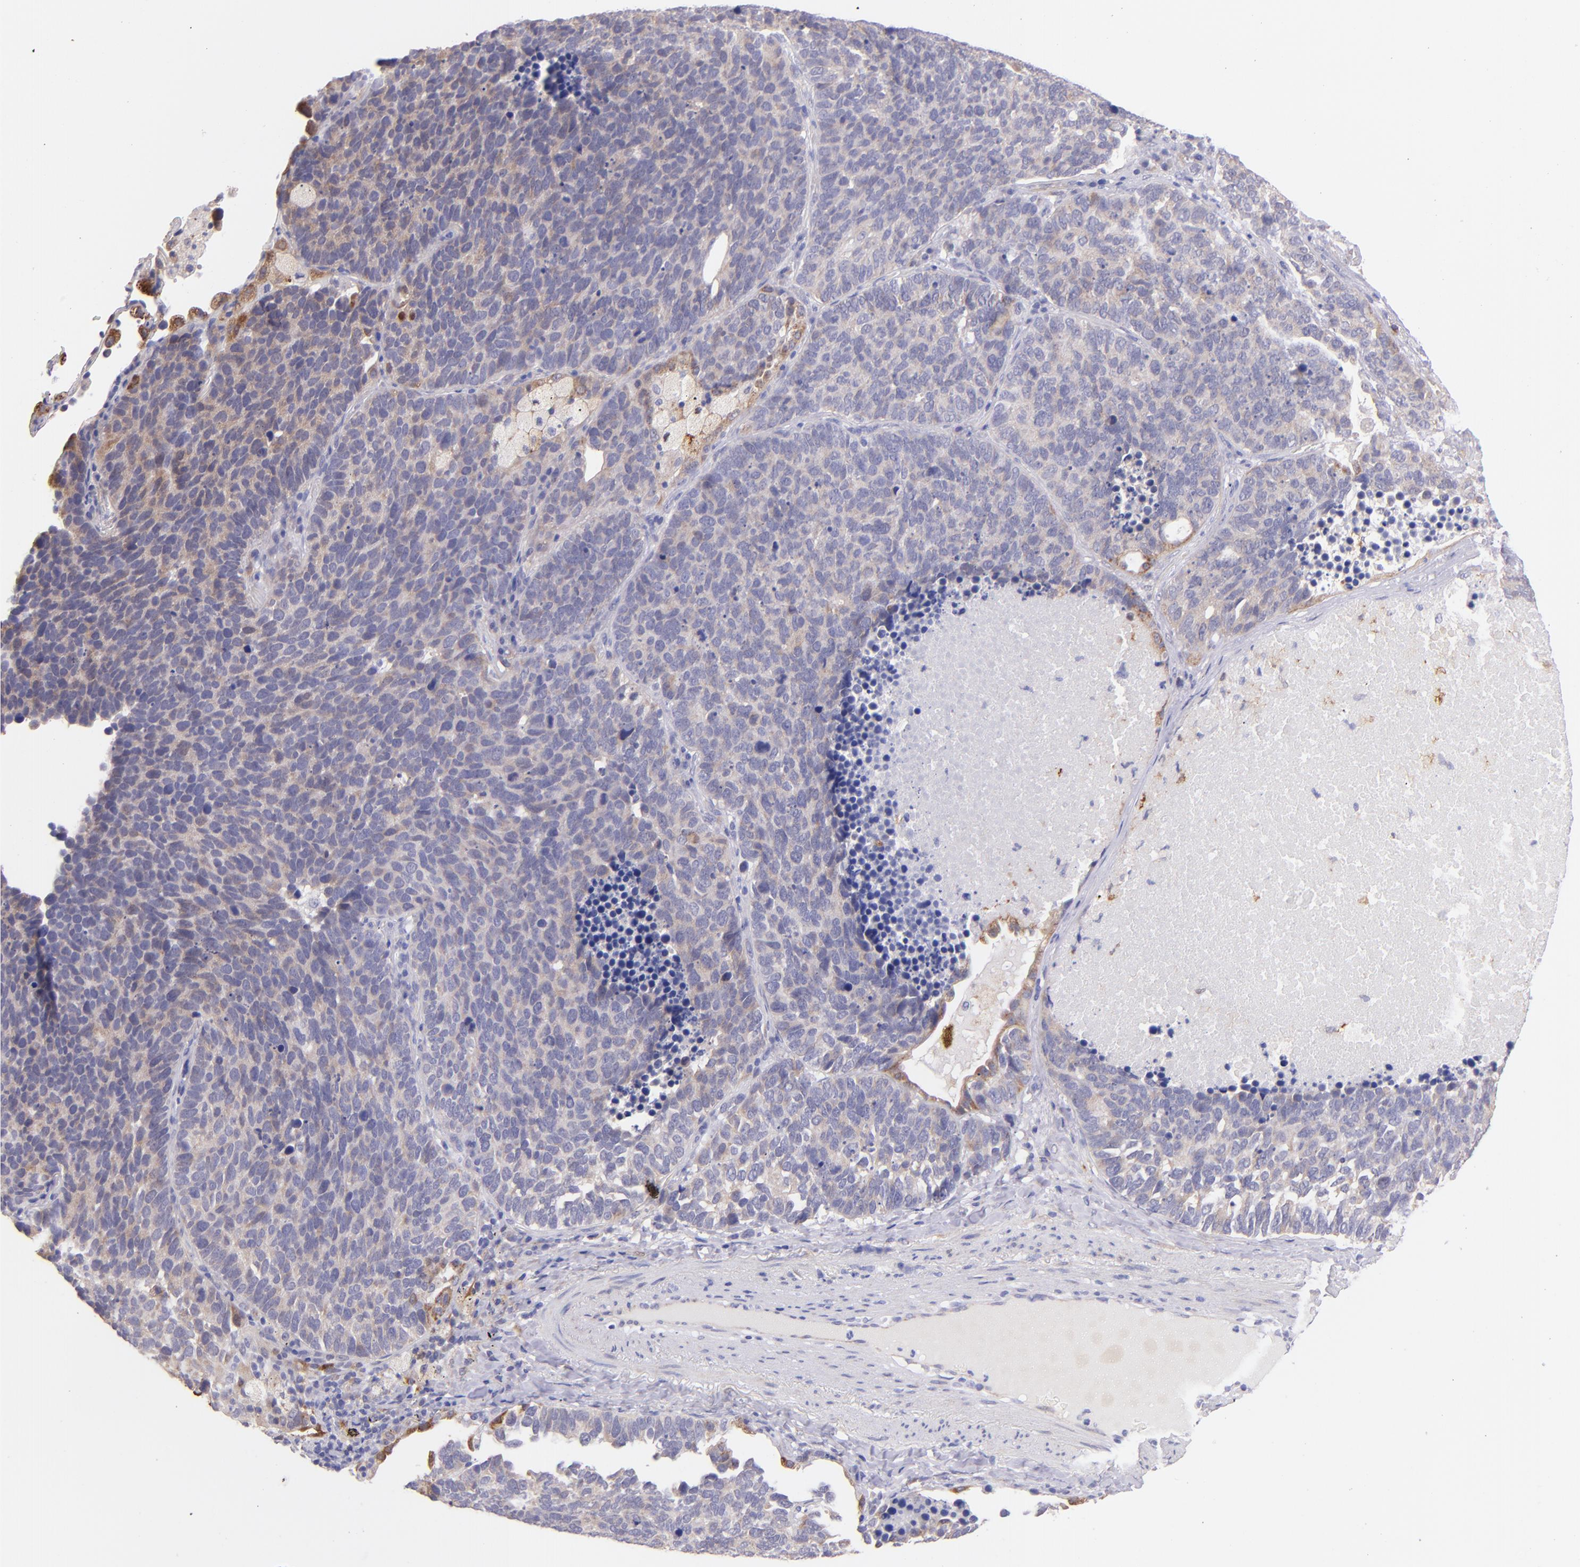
{"staining": {"intensity": "weak", "quantity": ">75%", "location": "cytoplasmic/membranous"}, "tissue": "lung cancer", "cell_type": "Tumor cells", "image_type": "cancer", "snomed": [{"axis": "morphology", "description": "Neoplasm, malignant, NOS"}, {"axis": "topography", "description": "Lung"}], "caption": "Lung cancer (malignant neoplasm) stained for a protein shows weak cytoplasmic/membranous positivity in tumor cells. (Brightfield microscopy of DAB IHC at high magnification).", "gene": "SH2D4A", "patient": {"sex": "female", "age": 75}}